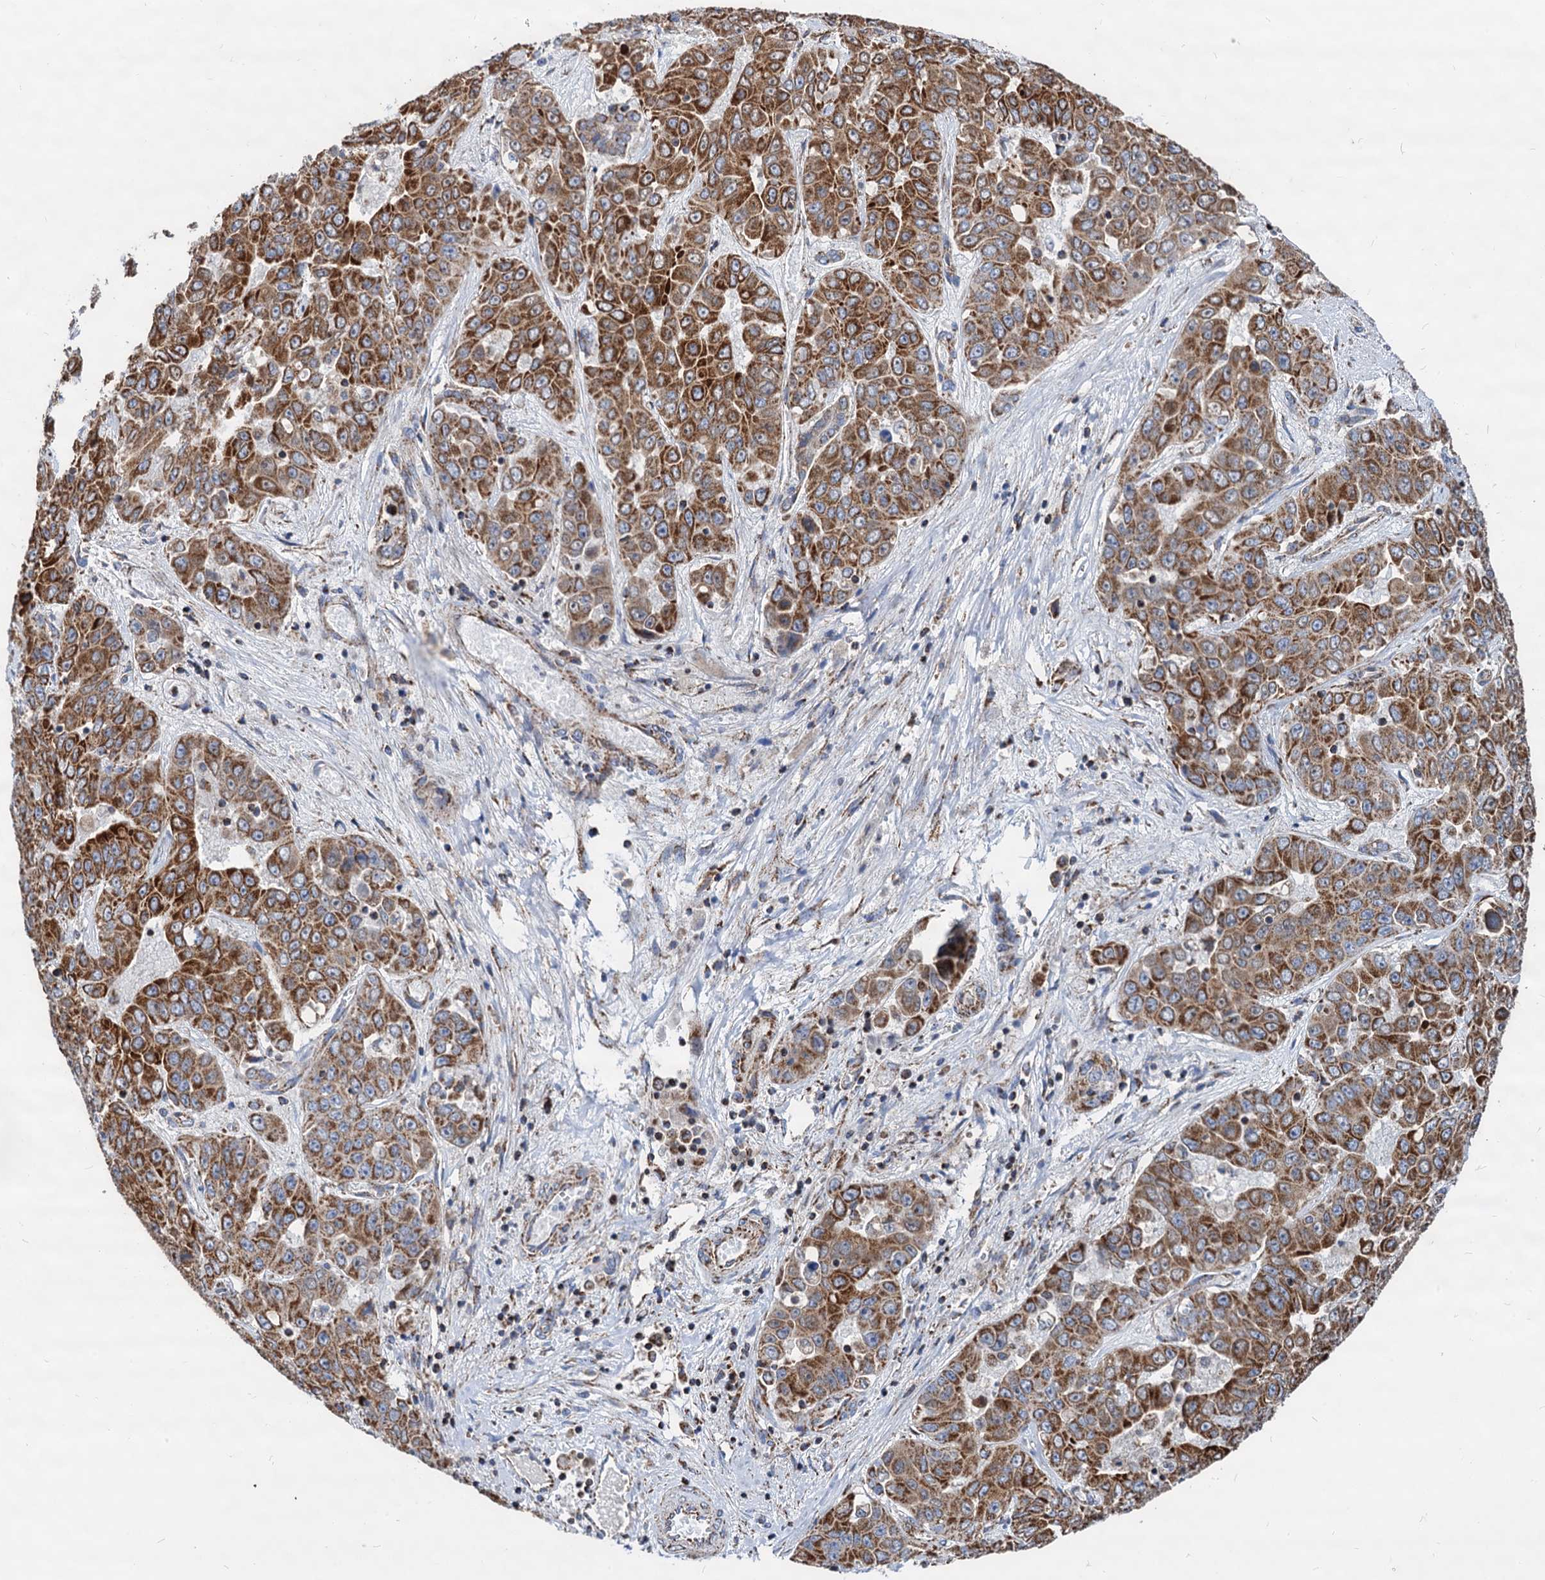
{"staining": {"intensity": "strong", "quantity": ">75%", "location": "cytoplasmic/membranous"}, "tissue": "liver cancer", "cell_type": "Tumor cells", "image_type": "cancer", "snomed": [{"axis": "morphology", "description": "Cholangiocarcinoma"}, {"axis": "topography", "description": "Liver"}], "caption": "A brown stain highlights strong cytoplasmic/membranous positivity of a protein in liver cholangiocarcinoma tumor cells. The staining is performed using DAB brown chromogen to label protein expression. The nuclei are counter-stained blue using hematoxylin.", "gene": "TIMM10", "patient": {"sex": "female", "age": 52}}